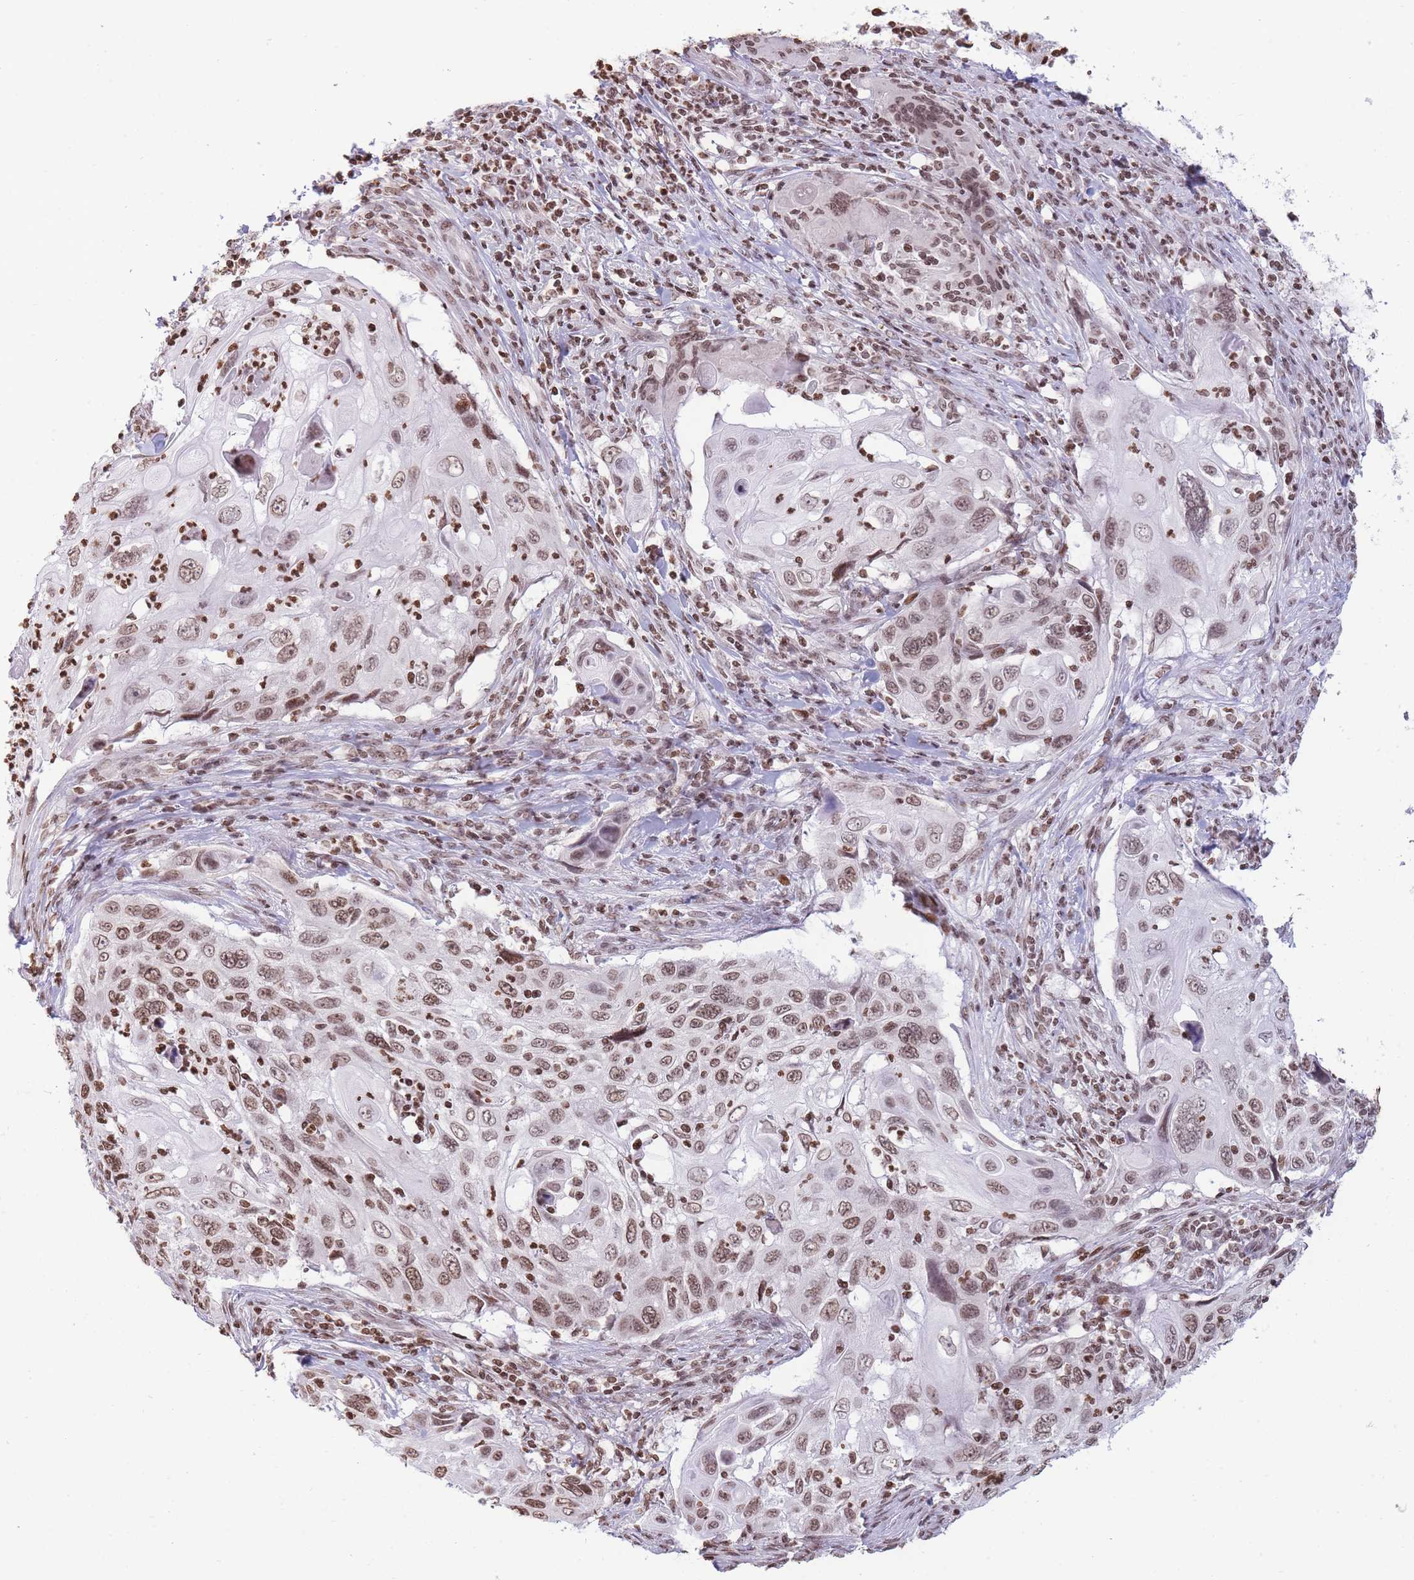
{"staining": {"intensity": "moderate", "quantity": ">75%", "location": "nuclear"}, "tissue": "cervical cancer", "cell_type": "Tumor cells", "image_type": "cancer", "snomed": [{"axis": "morphology", "description": "Squamous cell carcinoma, NOS"}, {"axis": "topography", "description": "Cervix"}], "caption": "Protein staining of squamous cell carcinoma (cervical) tissue shows moderate nuclear positivity in about >75% of tumor cells.", "gene": "SHISAL1", "patient": {"sex": "female", "age": 70}}